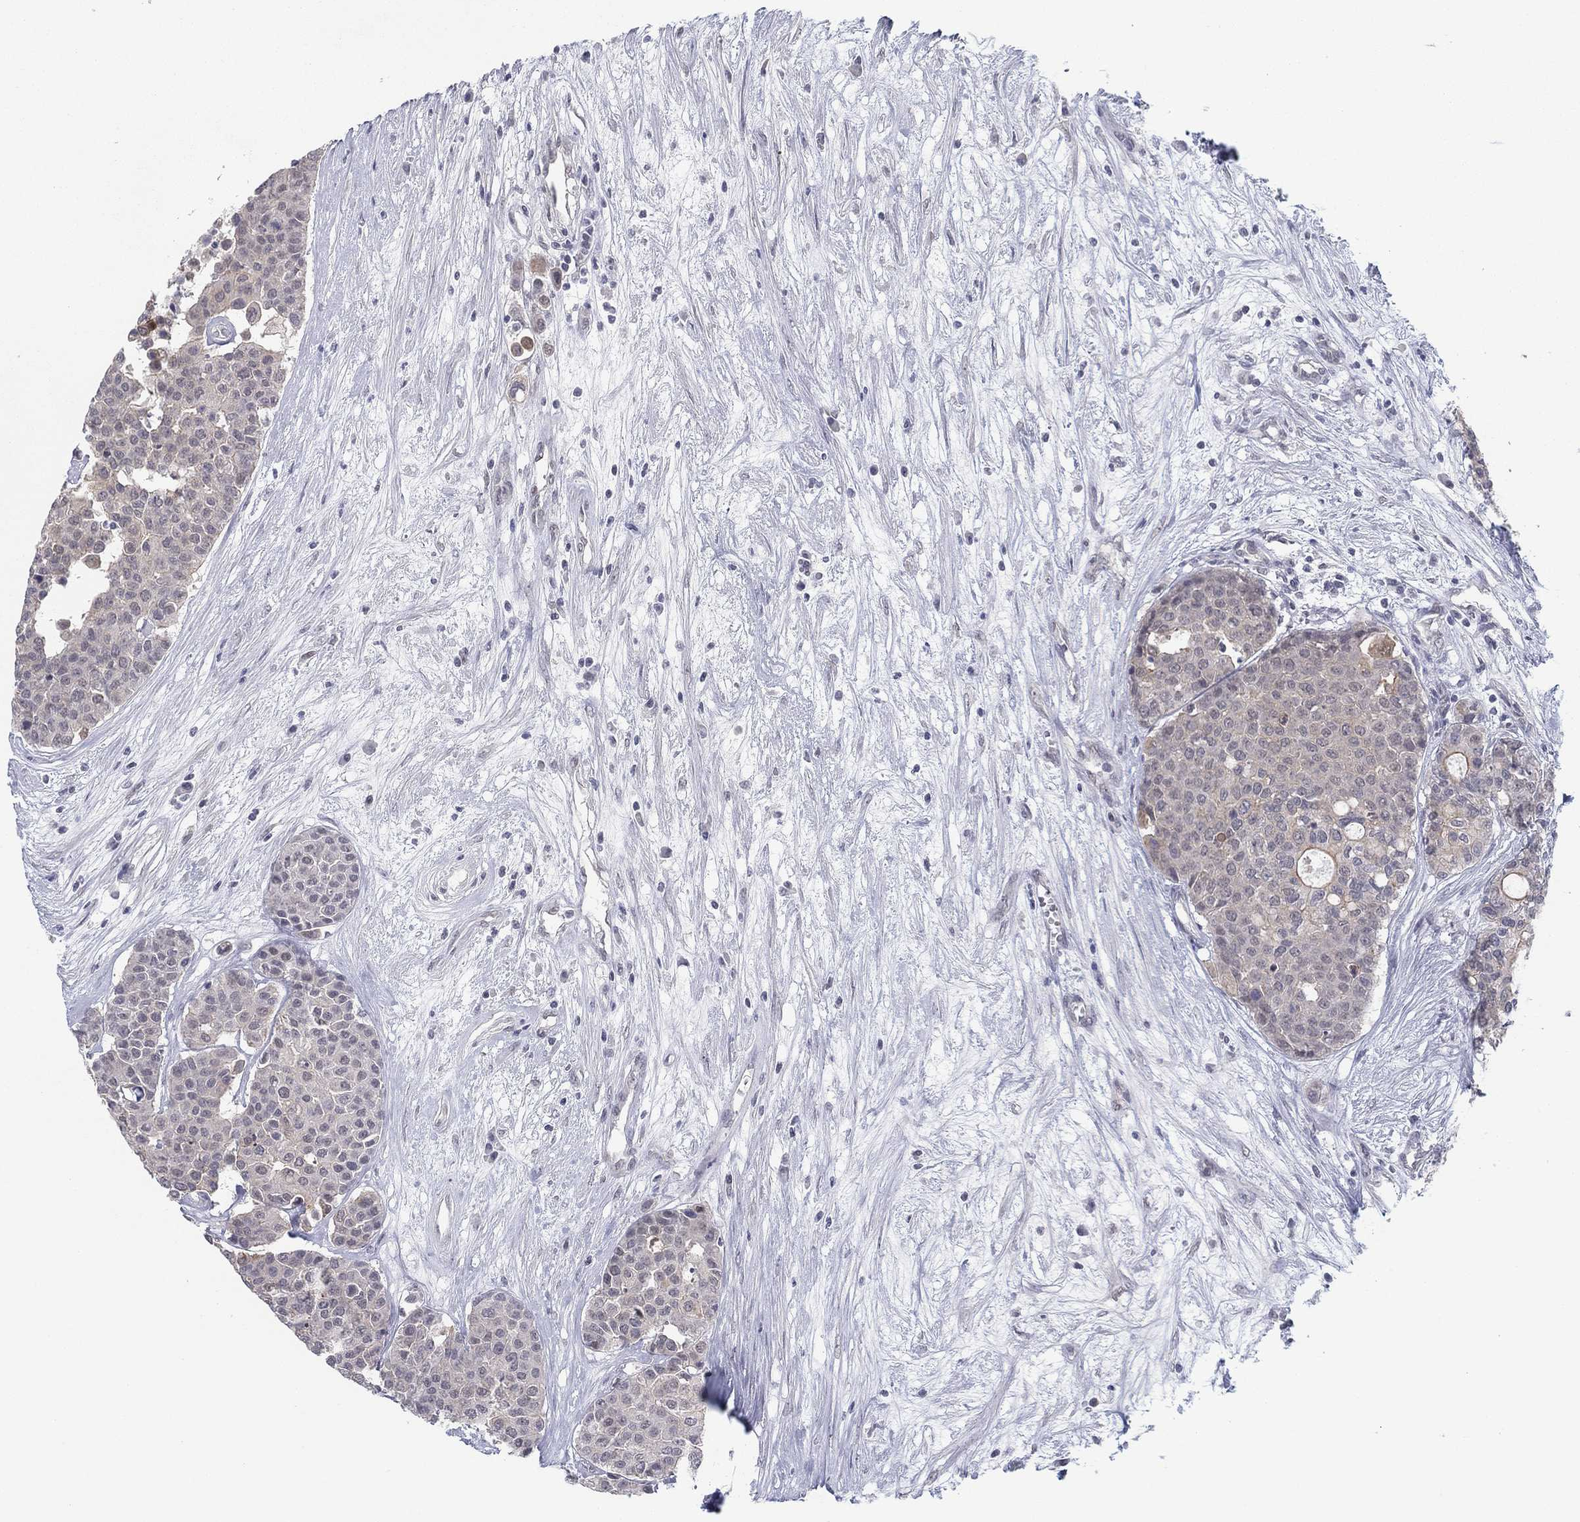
{"staining": {"intensity": "weak", "quantity": "<25%", "location": "cytoplasmic/membranous"}, "tissue": "carcinoid", "cell_type": "Tumor cells", "image_type": "cancer", "snomed": [{"axis": "morphology", "description": "Carcinoid, malignant, NOS"}, {"axis": "topography", "description": "Colon"}], "caption": "Protein analysis of carcinoid reveals no significant expression in tumor cells.", "gene": "SLC22A2", "patient": {"sex": "male", "age": 81}}